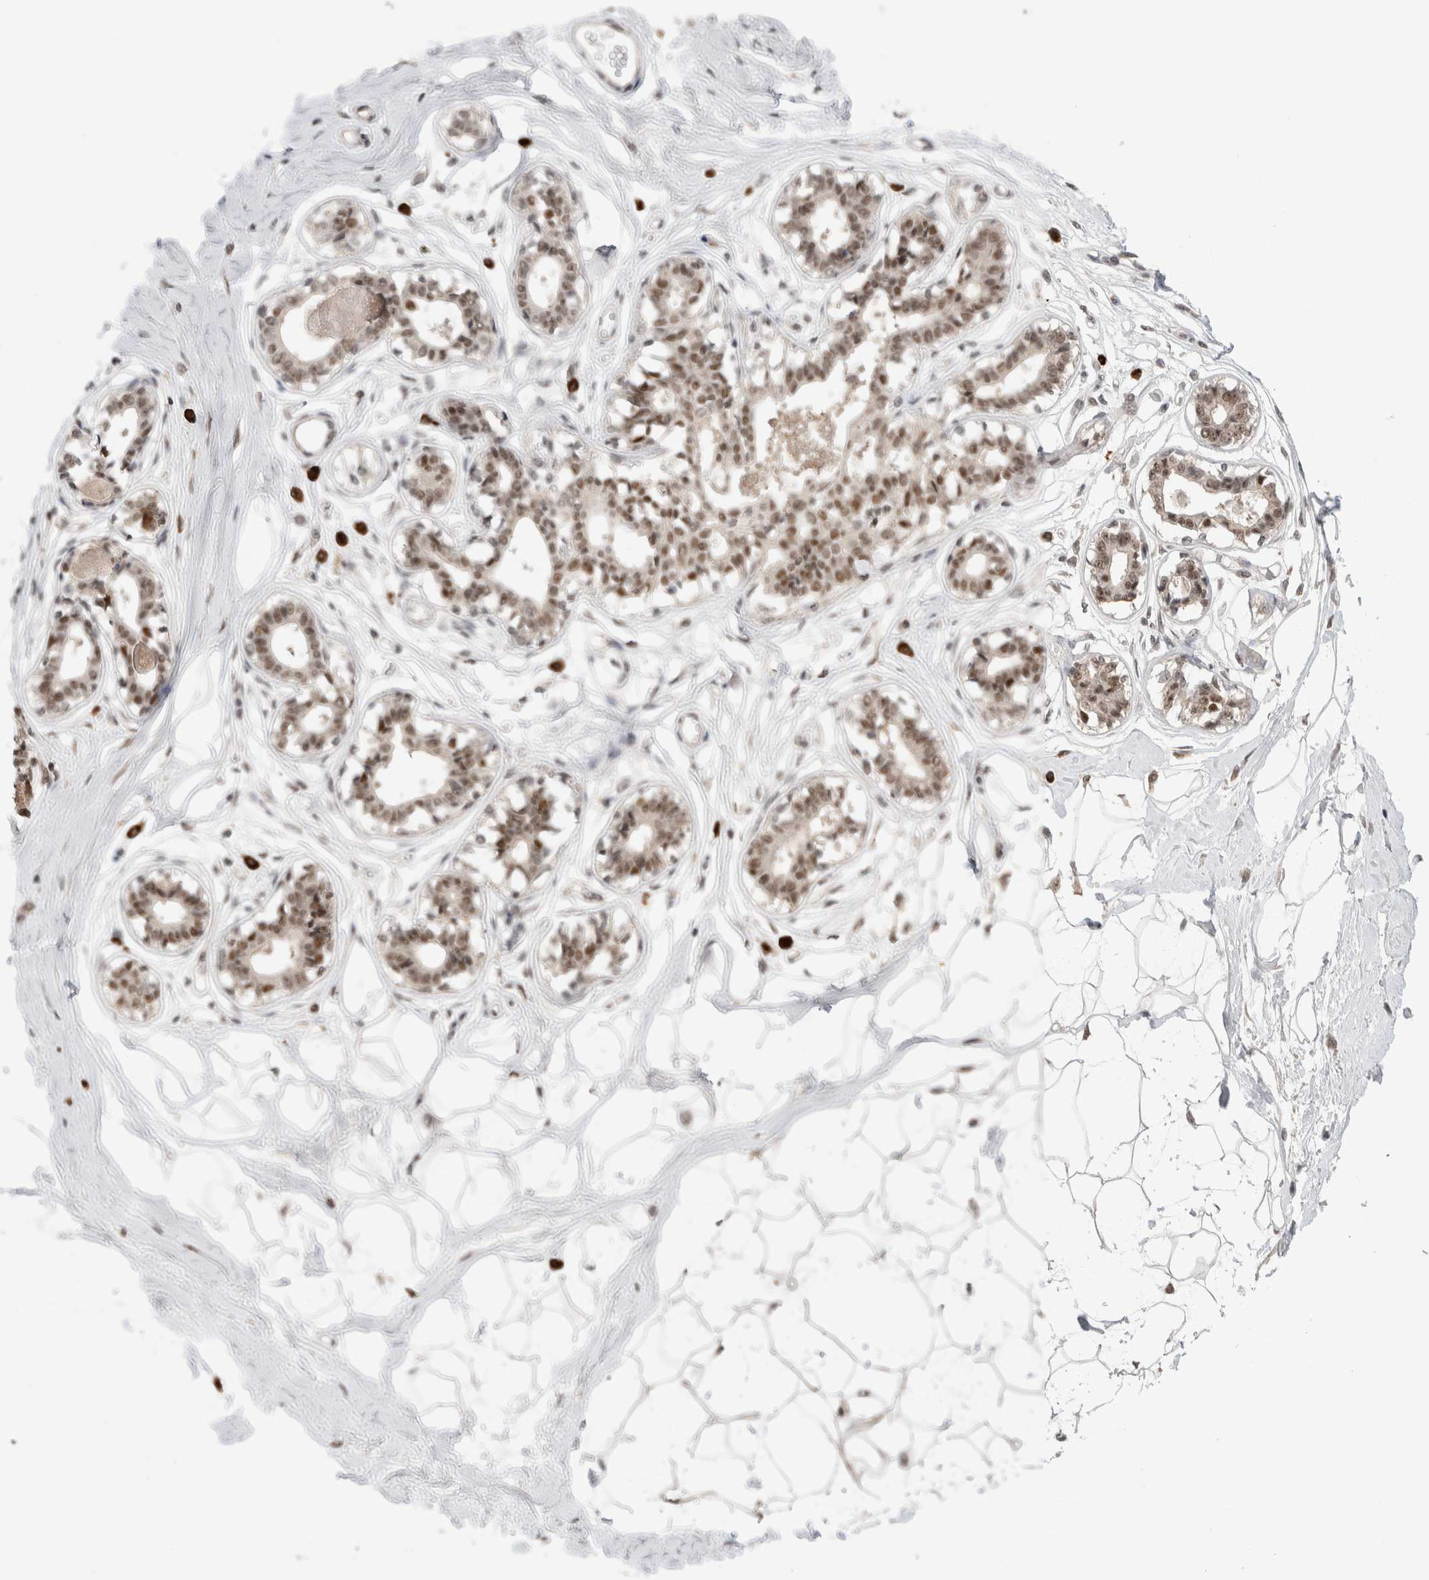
{"staining": {"intensity": "weak", "quantity": ">75%", "location": "nuclear"}, "tissue": "breast", "cell_type": "Adipocytes", "image_type": "normal", "snomed": [{"axis": "morphology", "description": "Normal tissue, NOS"}, {"axis": "topography", "description": "Breast"}], "caption": "A low amount of weak nuclear staining is seen in about >75% of adipocytes in normal breast.", "gene": "ZNF24", "patient": {"sex": "female", "age": 45}}